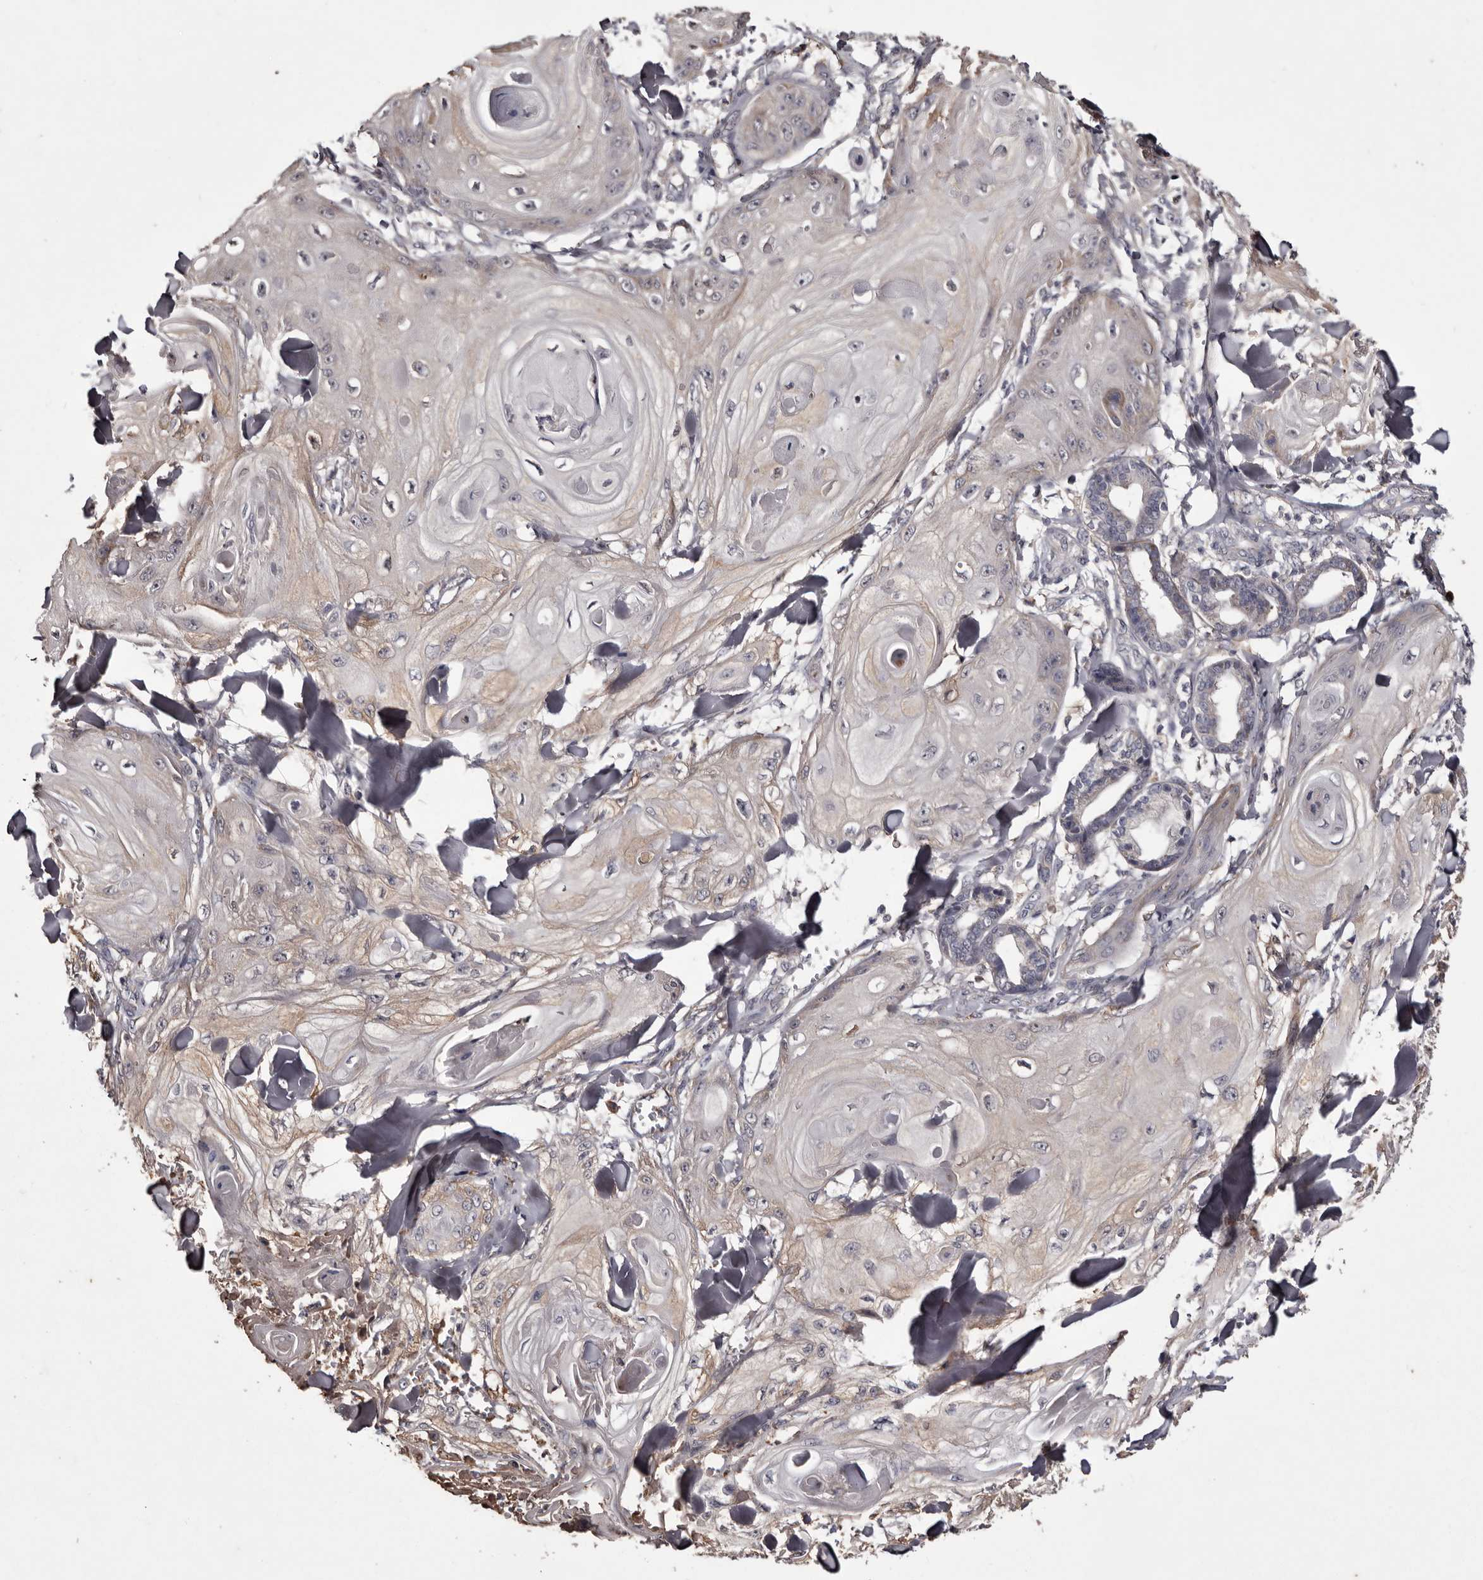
{"staining": {"intensity": "weak", "quantity": "<25%", "location": "cytoplasmic/membranous"}, "tissue": "skin cancer", "cell_type": "Tumor cells", "image_type": "cancer", "snomed": [{"axis": "morphology", "description": "Squamous cell carcinoma, NOS"}, {"axis": "topography", "description": "Skin"}], "caption": "Histopathology image shows no protein positivity in tumor cells of squamous cell carcinoma (skin) tissue.", "gene": "CYP1B1", "patient": {"sex": "male", "age": 74}}